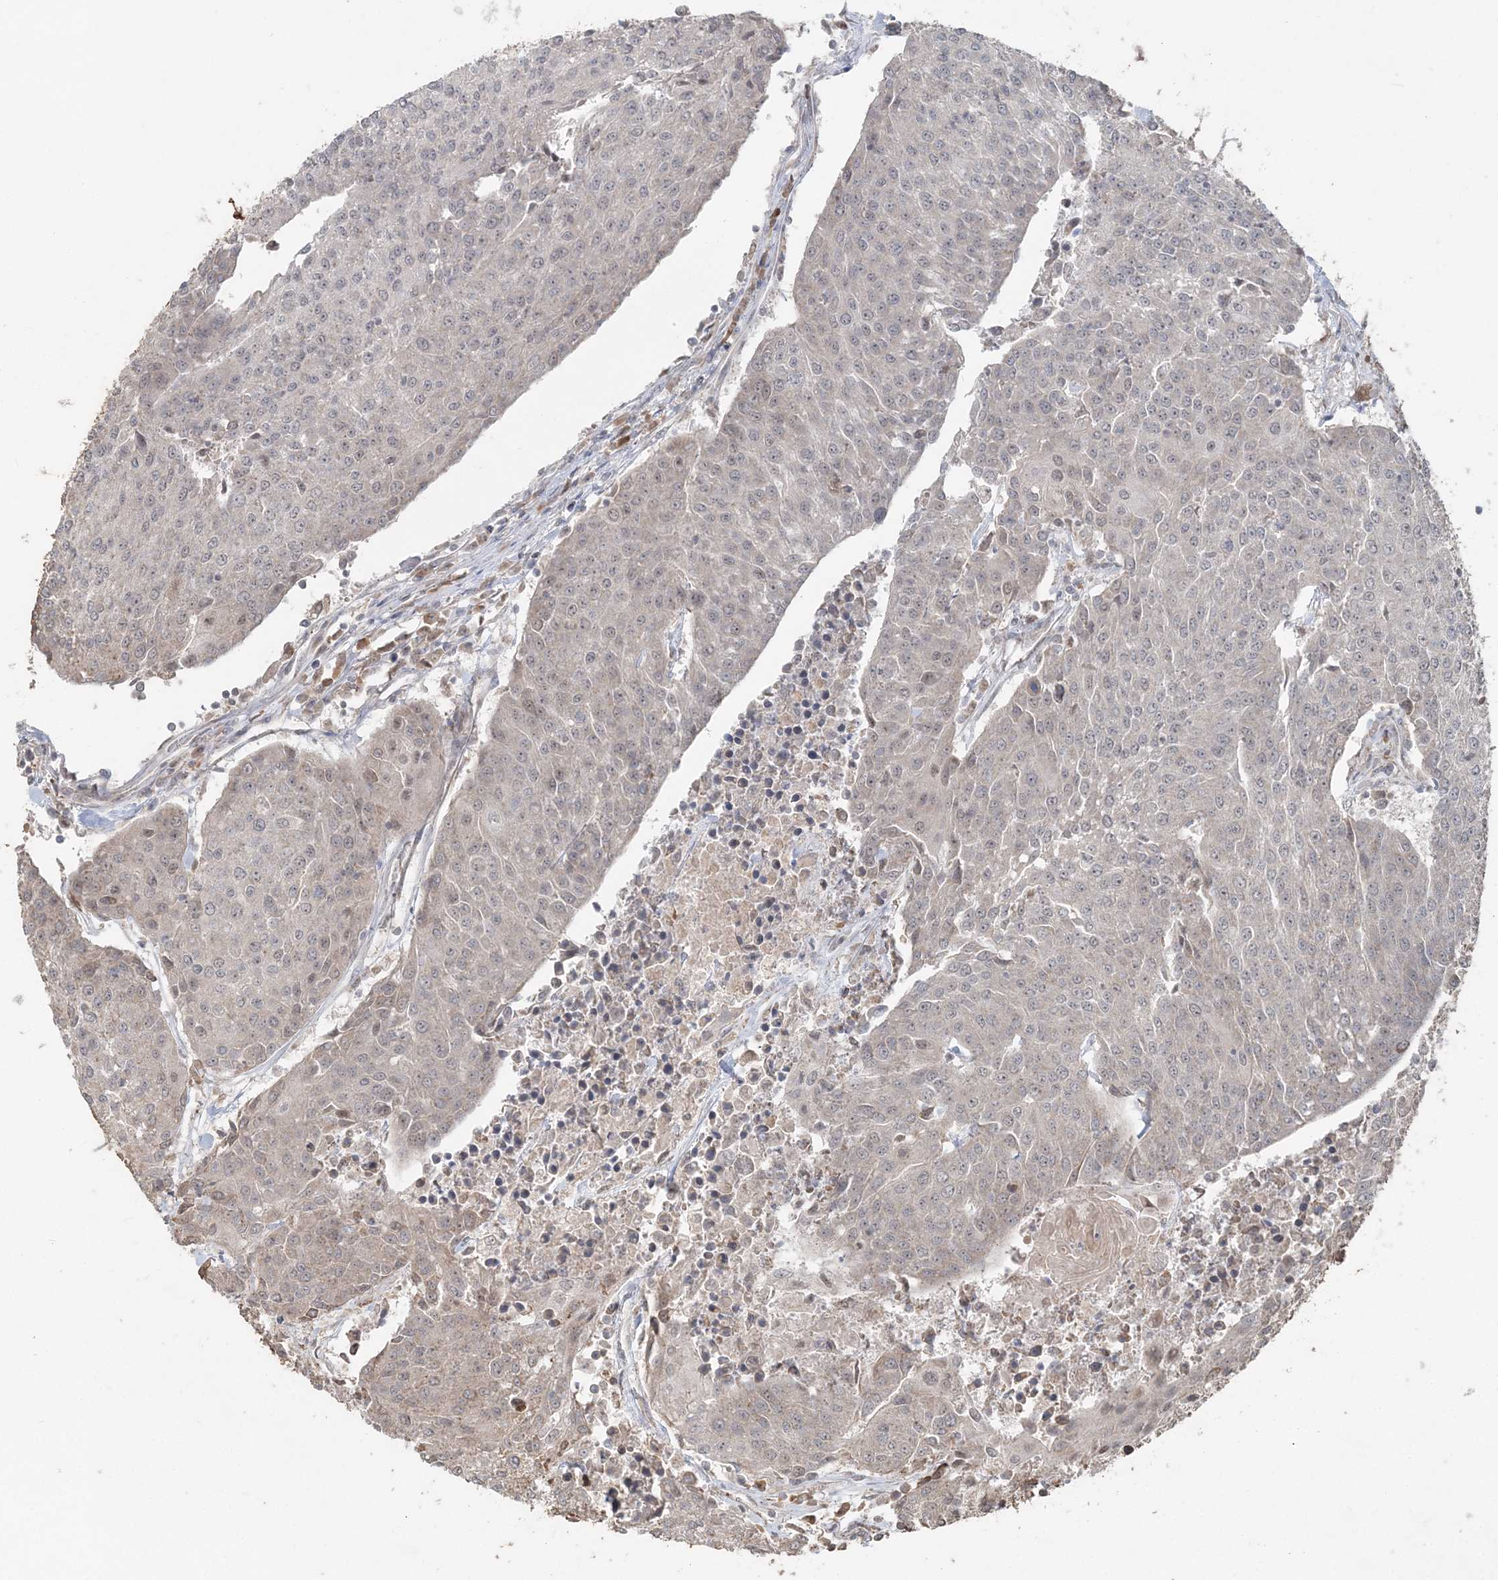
{"staining": {"intensity": "negative", "quantity": "none", "location": "none"}, "tissue": "urothelial cancer", "cell_type": "Tumor cells", "image_type": "cancer", "snomed": [{"axis": "morphology", "description": "Urothelial carcinoma, High grade"}, {"axis": "topography", "description": "Urinary bladder"}], "caption": "The image reveals no staining of tumor cells in urothelial carcinoma (high-grade).", "gene": "SLU7", "patient": {"sex": "female", "age": 85}}